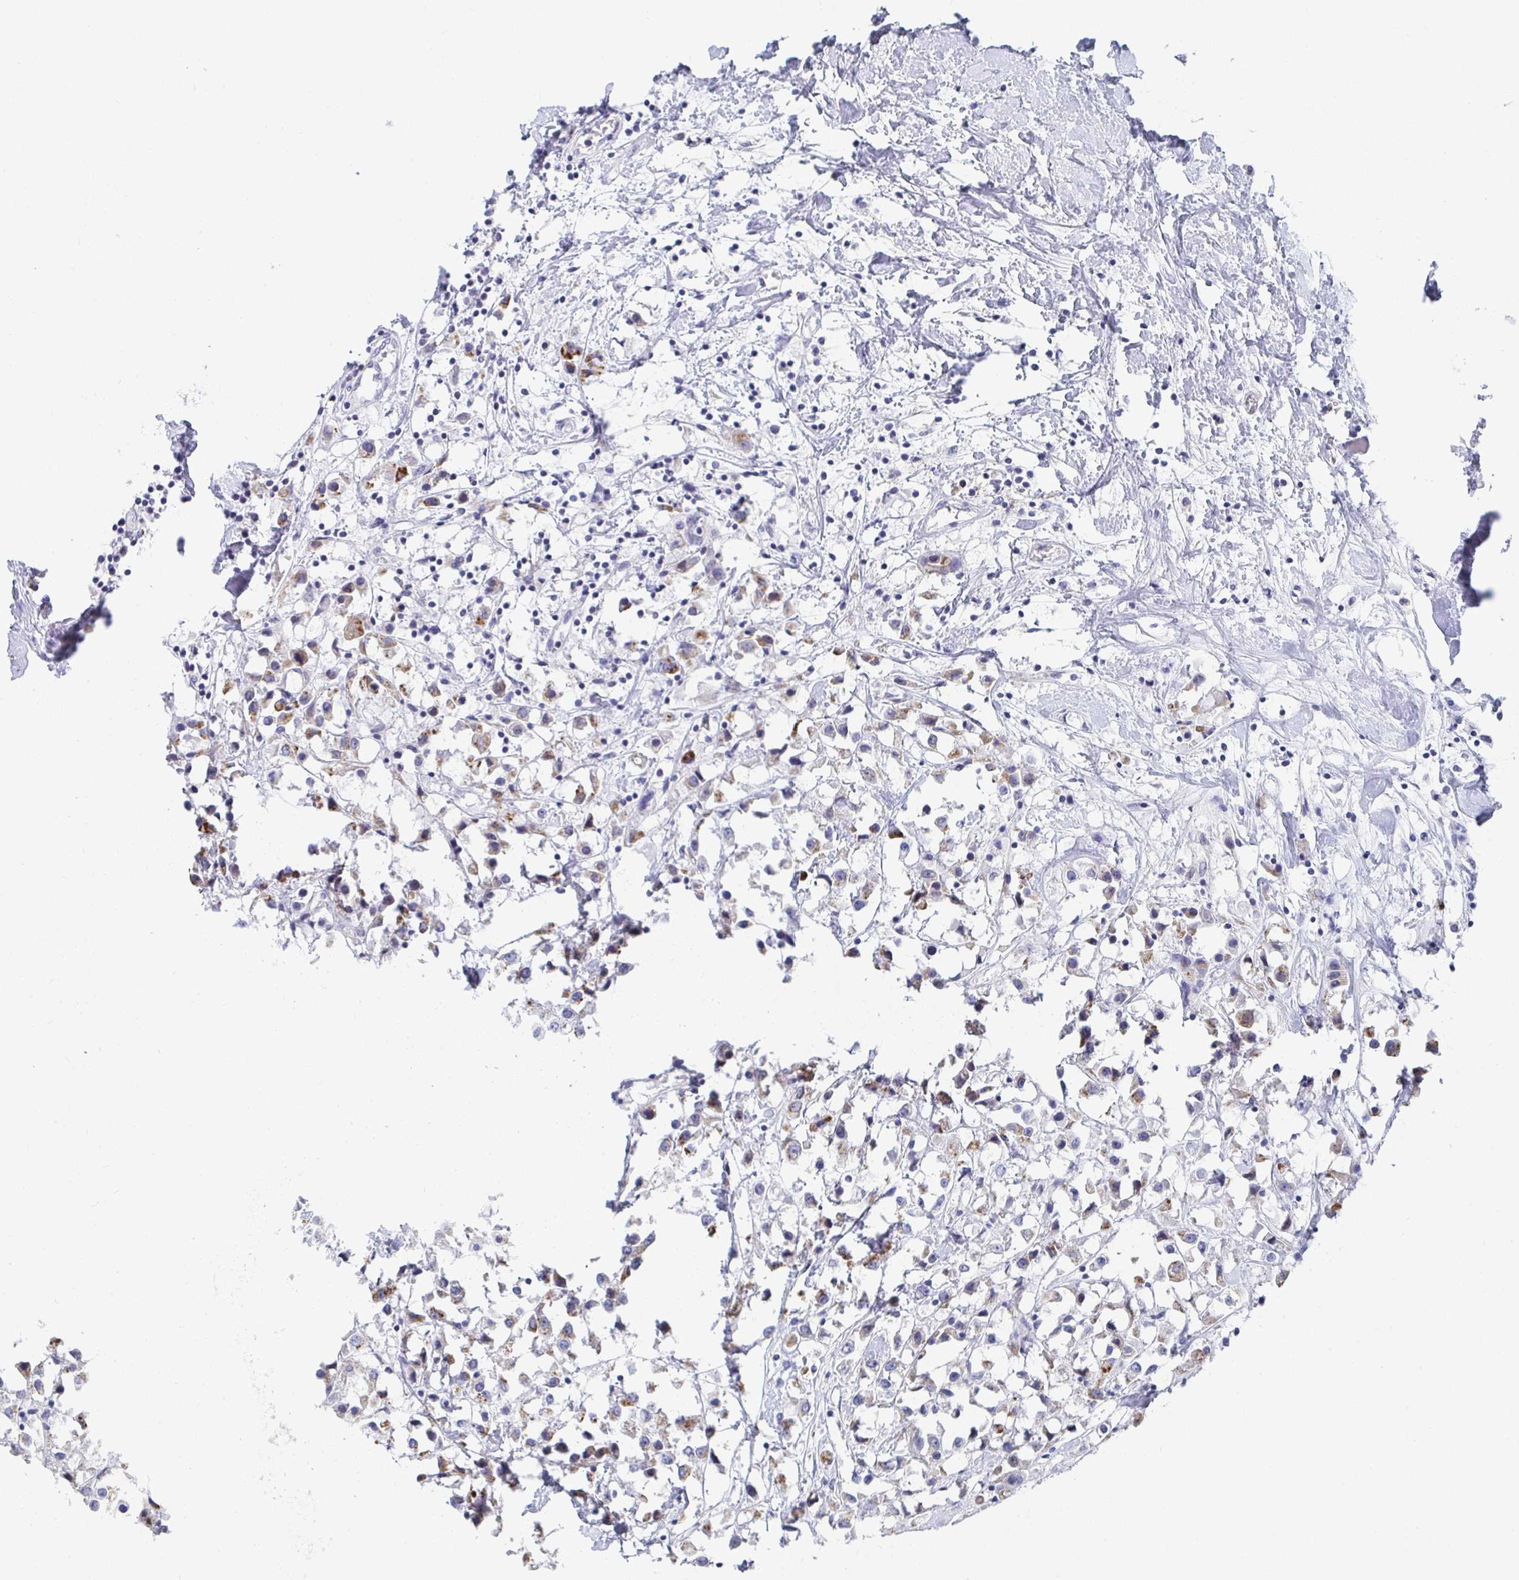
{"staining": {"intensity": "moderate", "quantity": "<25%", "location": "cytoplasmic/membranous"}, "tissue": "breast cancer", "cell_type": "Tumor cells", "image_type": "cancer", "snomed": [{"axis": "morphology", "description": "Duct carcinoma"}, {"axis": "topography", "description": "Breast"}], "caption": "Breast intraductal carcinoma tissue displays moderate cytoplasmic/membranous positivity in about <25% of tumor cells", "gene": "ZFP82", "patient": {"sex": "female", "age": 61}}